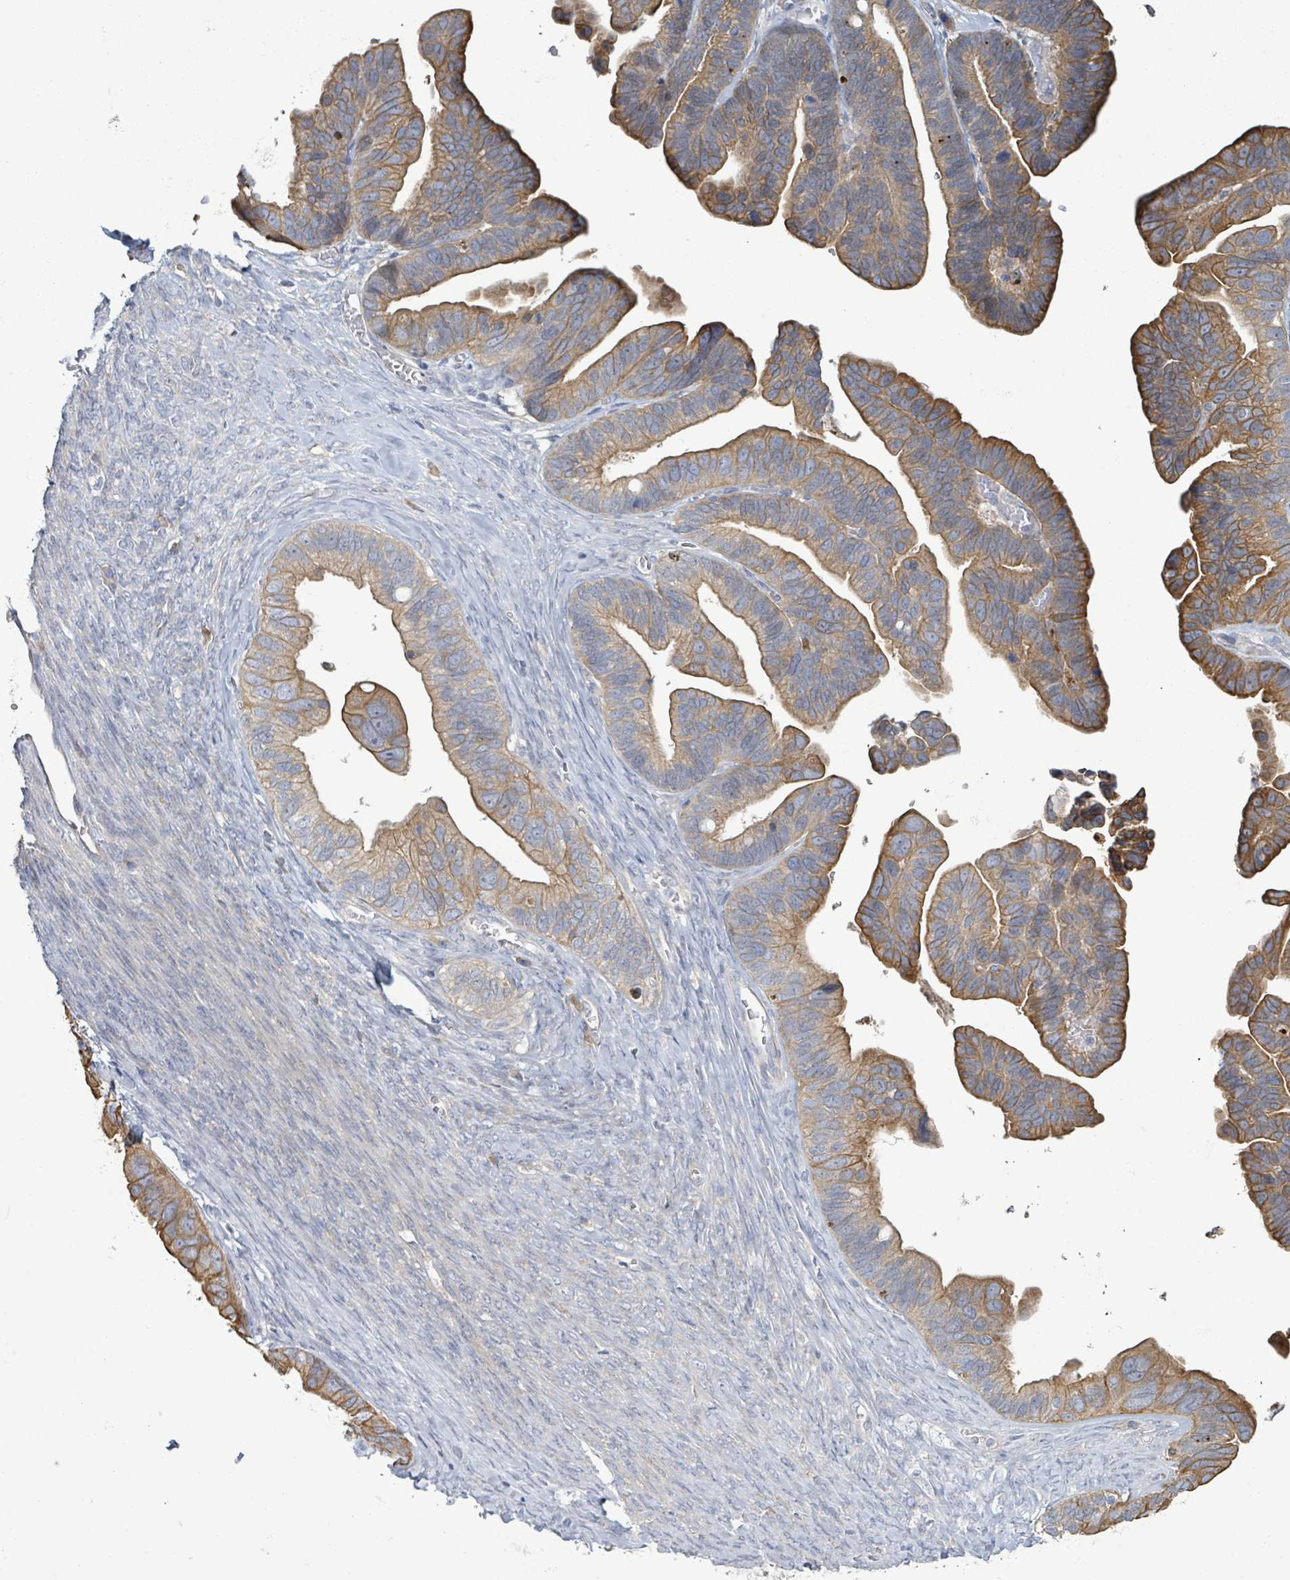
{"staining": {"intensity": "moderate", "quantity": ">75%", "location": "cytoplasmic/membranous"}, "tissue": "ovarian cancer", "cell_type": "Tumor cells", "image_type": "cancer", "snomed": [{"axis": "morphology", "description": "Cystadenocarcinoma, serous, NOS"}, {"axis": "topography", "description": "Ovary"}], "caption": "Ovarian cancer (serous cystadenocarcinoma) was stained to show a protein in brown. There is medium levels of moderate cytoplasmic/membranous positivity in about >75% of tumor cells.", "gene": "COL13A1", "patient": {"sex": "female", "age": 56}}